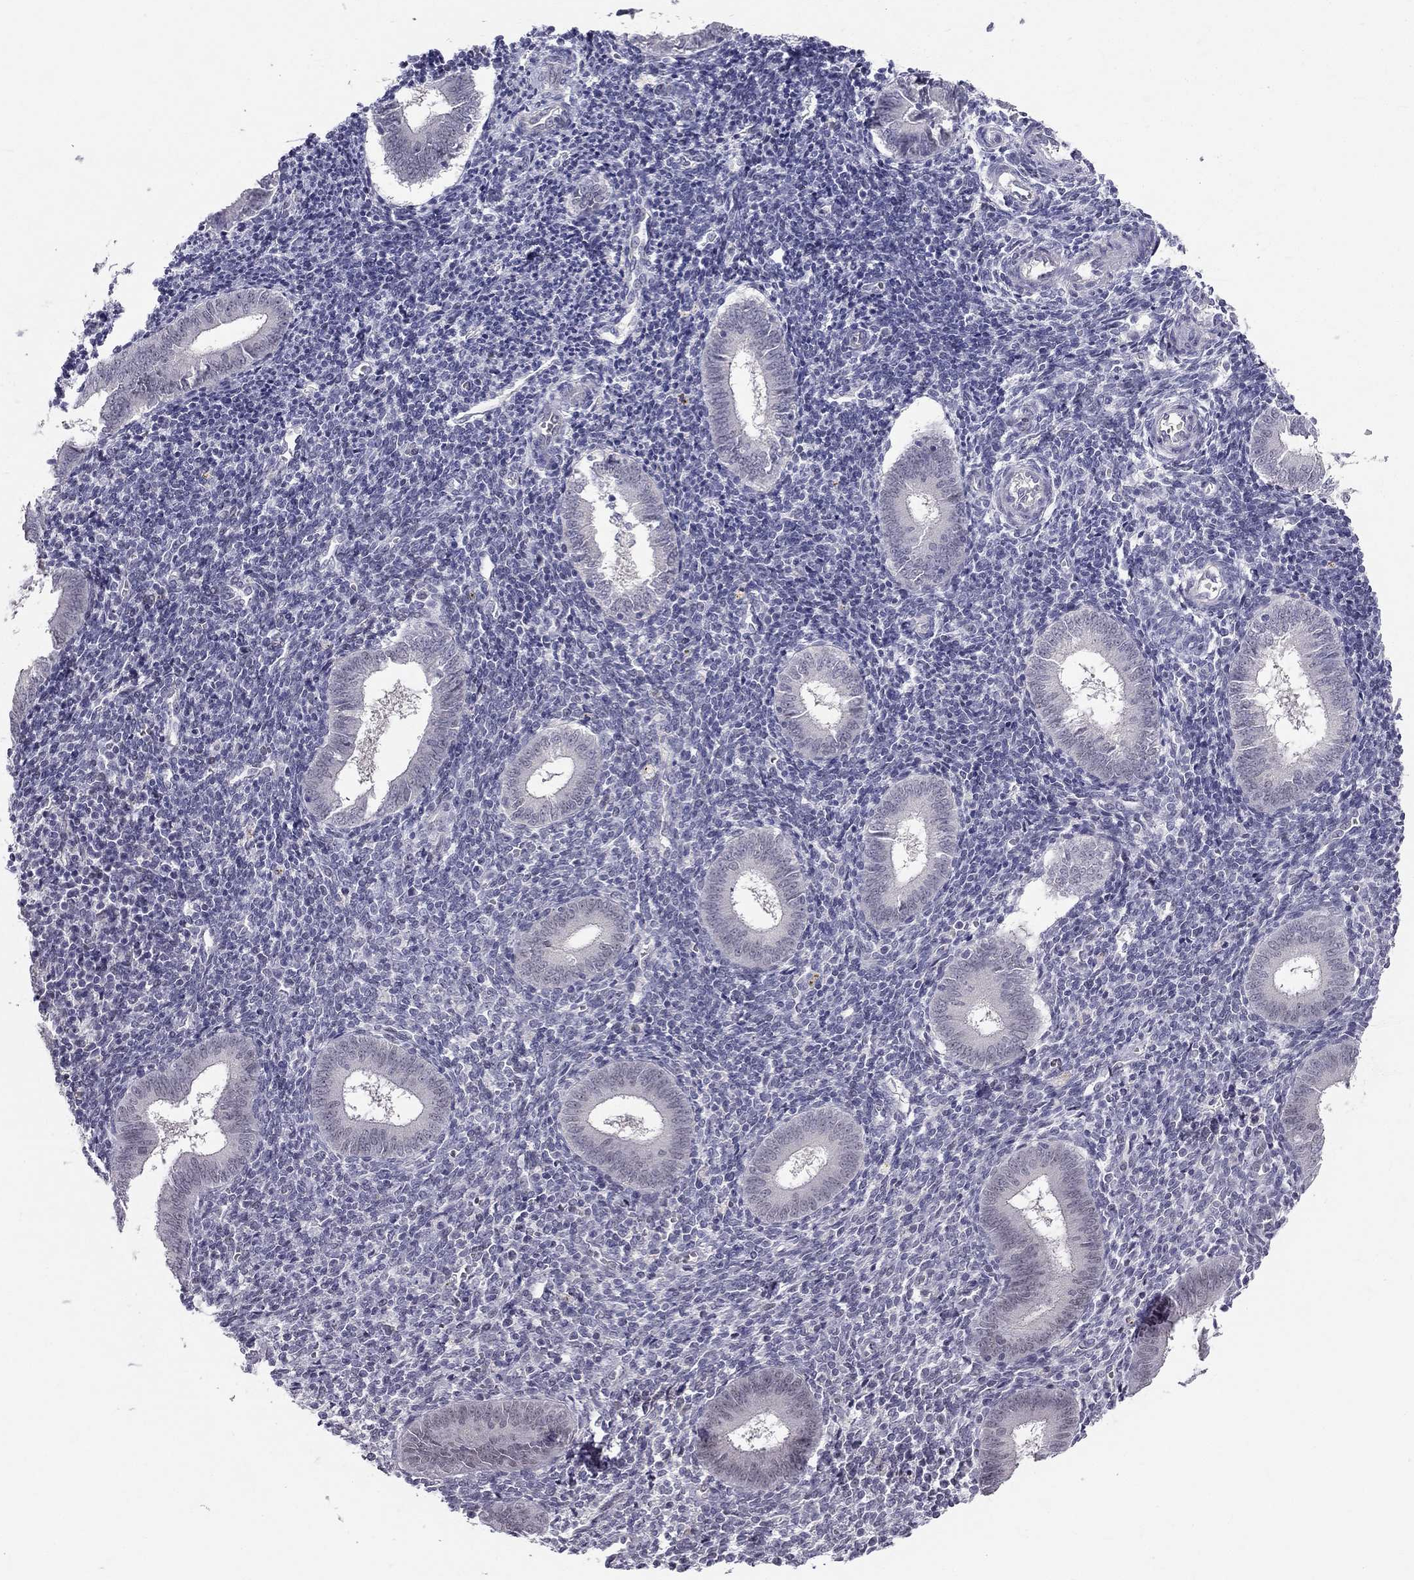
{"staining": {"intensity": "negative", "quantity": "none", "location": "none"}, "tissue": "endometrium", "cell_type": "Cells in endometrial stroma", "image_type": "normal", "snomed": [{"axis": "morphology", "description": "Normal tissue, NOS"}, {"axis": "topography", "description": "Endometrium"}], "caption": "Human endometrium stained for a protein using immunohistochemistry (IHC) exhibits no staining in cells in endometrial stroma.", "gene": "BAG5", "patient": {"sex": "female", "age": 25}}